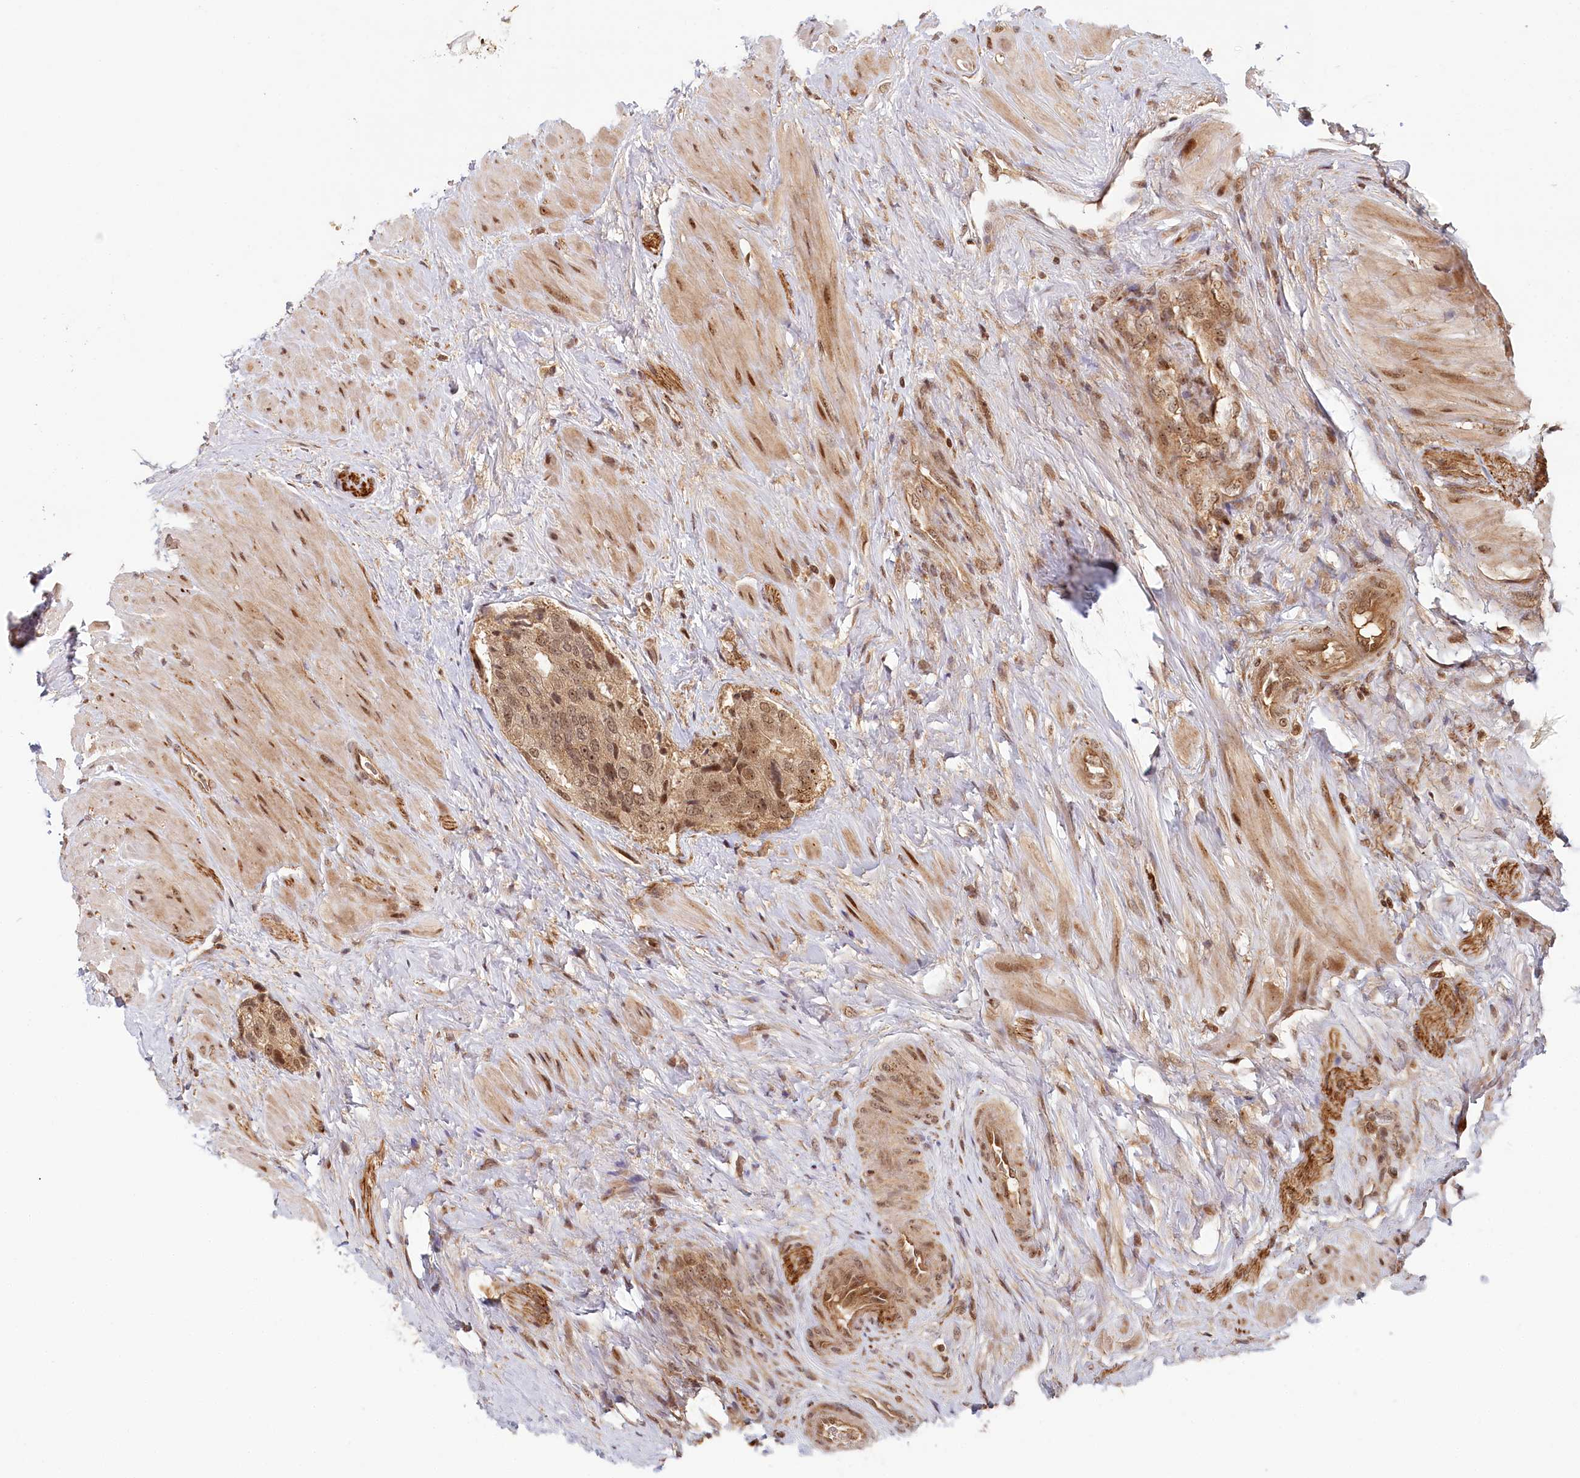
{"staining": {"intensity": "moderate", "quantity": ">75%", "location": "cytoplasmic/membranous,nuclear"}, "tissue": "prostate cancer", "cell_type": "Tumor cells", "image_type": "cancer", "snomed": [{"axis": "morphology", "description": "Adenocarcinoma, High grade"}, {"axis": "topography", "description": "Prostate"}], "caption": "An immunohistochemistry photomicrograph of neoplastic tissue is shown. Protein staining in brown labels moderate cytoplasmic/membranous and nuclear positivity in high-grade adenocarcinoma (prostate) within tumor cells.", "gene": "WAPL", "patient": {"sex": "male", "age": 65}}